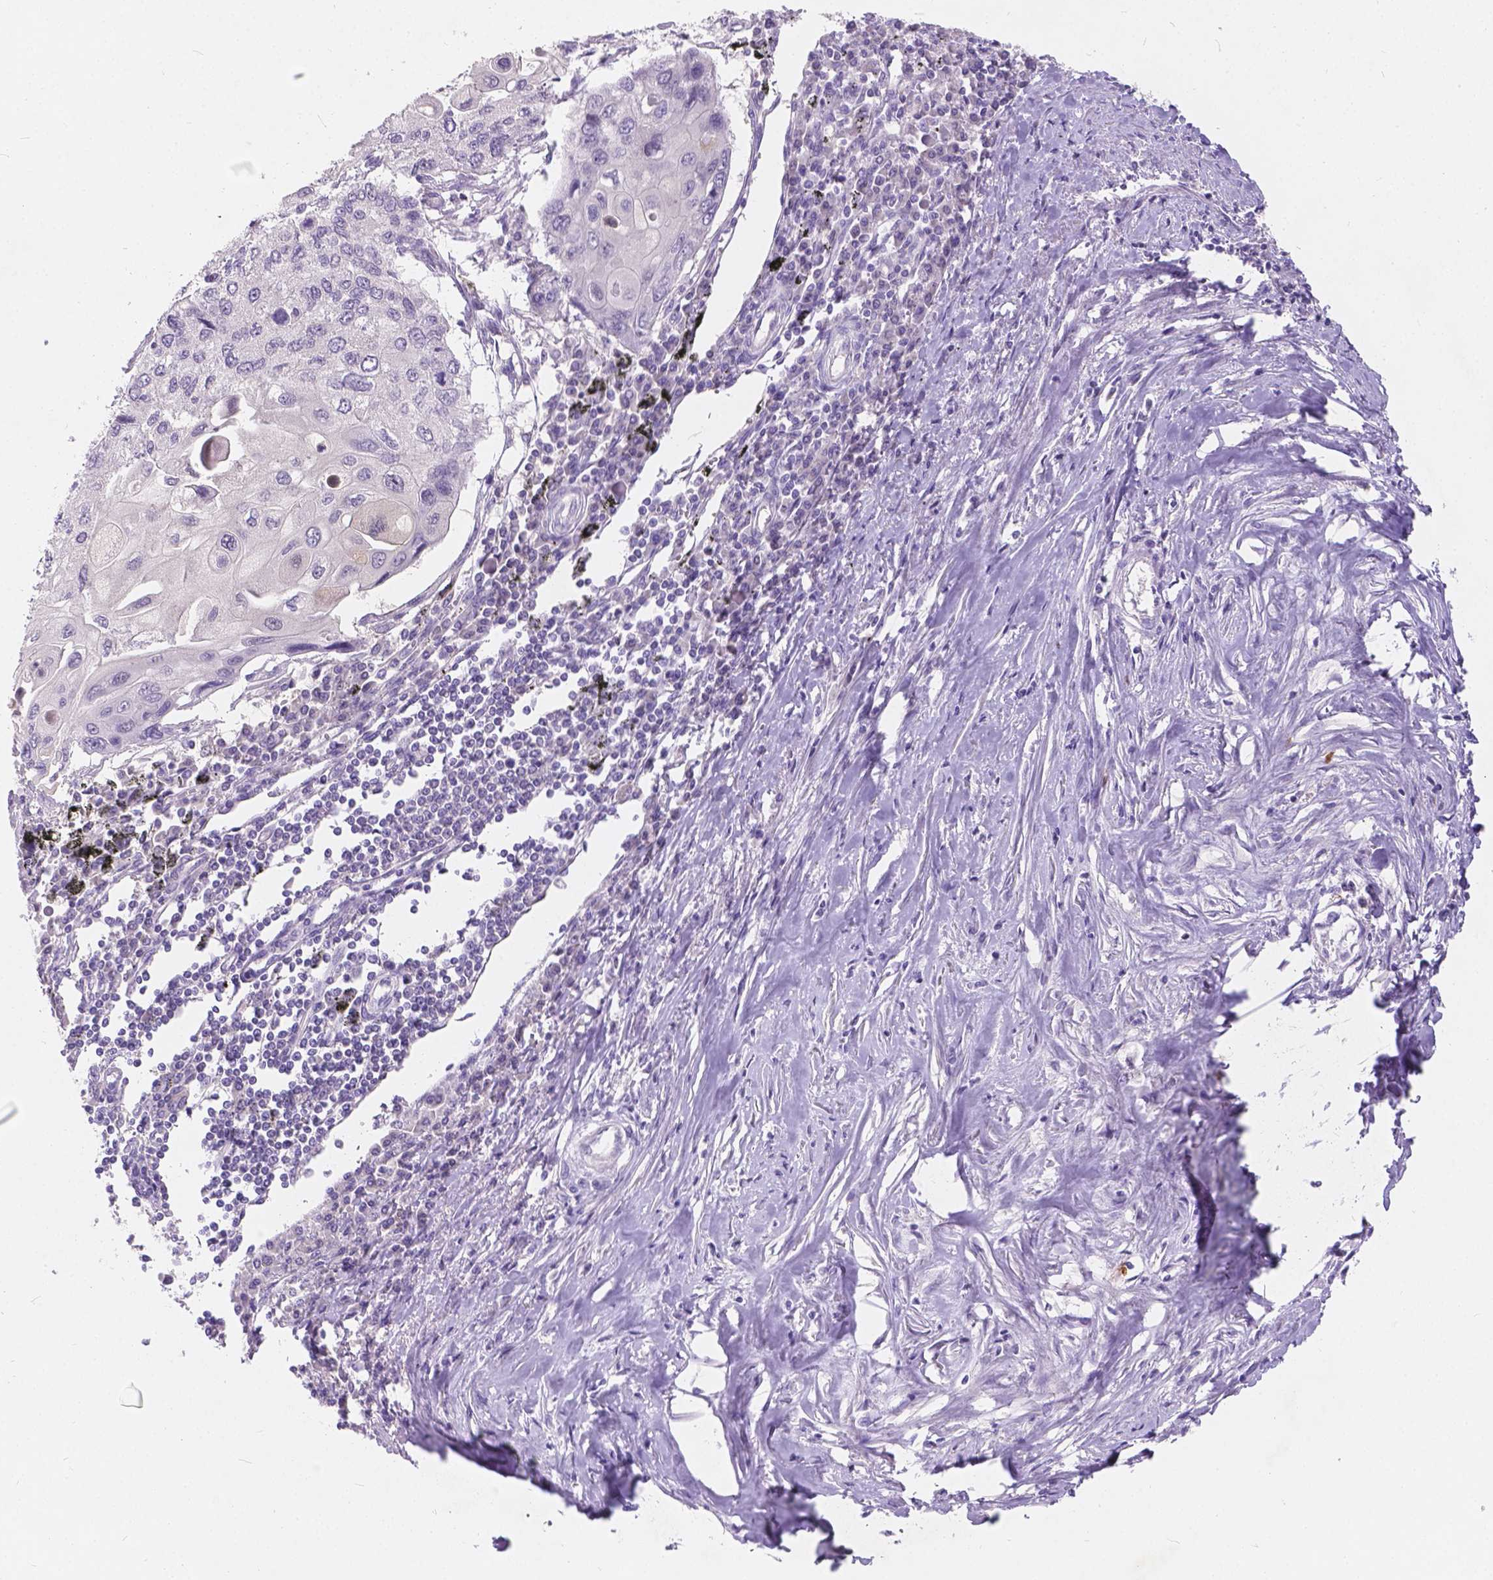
{"staining": {"intensity": "negative", "quantity": "none", "location": "none"}, "tissue": "lung cancer", "cell_type": "Tumor cells", "image_type": "cancer", "snomed": [{"axis": "morphology", "description": "Squamous cell carcinoma, NOS"}, {"axis": "morphology", "description": "Squamous cell carcinoma, metastatic, NOS"}, {"axis": "topography", "description": "Lung"}], "caption": "Tumor cells show no significant protein expression in metastatic squamous cell carcinoma (lung). (Brightfield microscopy of DAB (3,3'-diaminobenzidine) immunohistochemistry (IHC) at high magnification).", "gene": "PEX11G", "patient": {"sex": "male", "age": 63}}